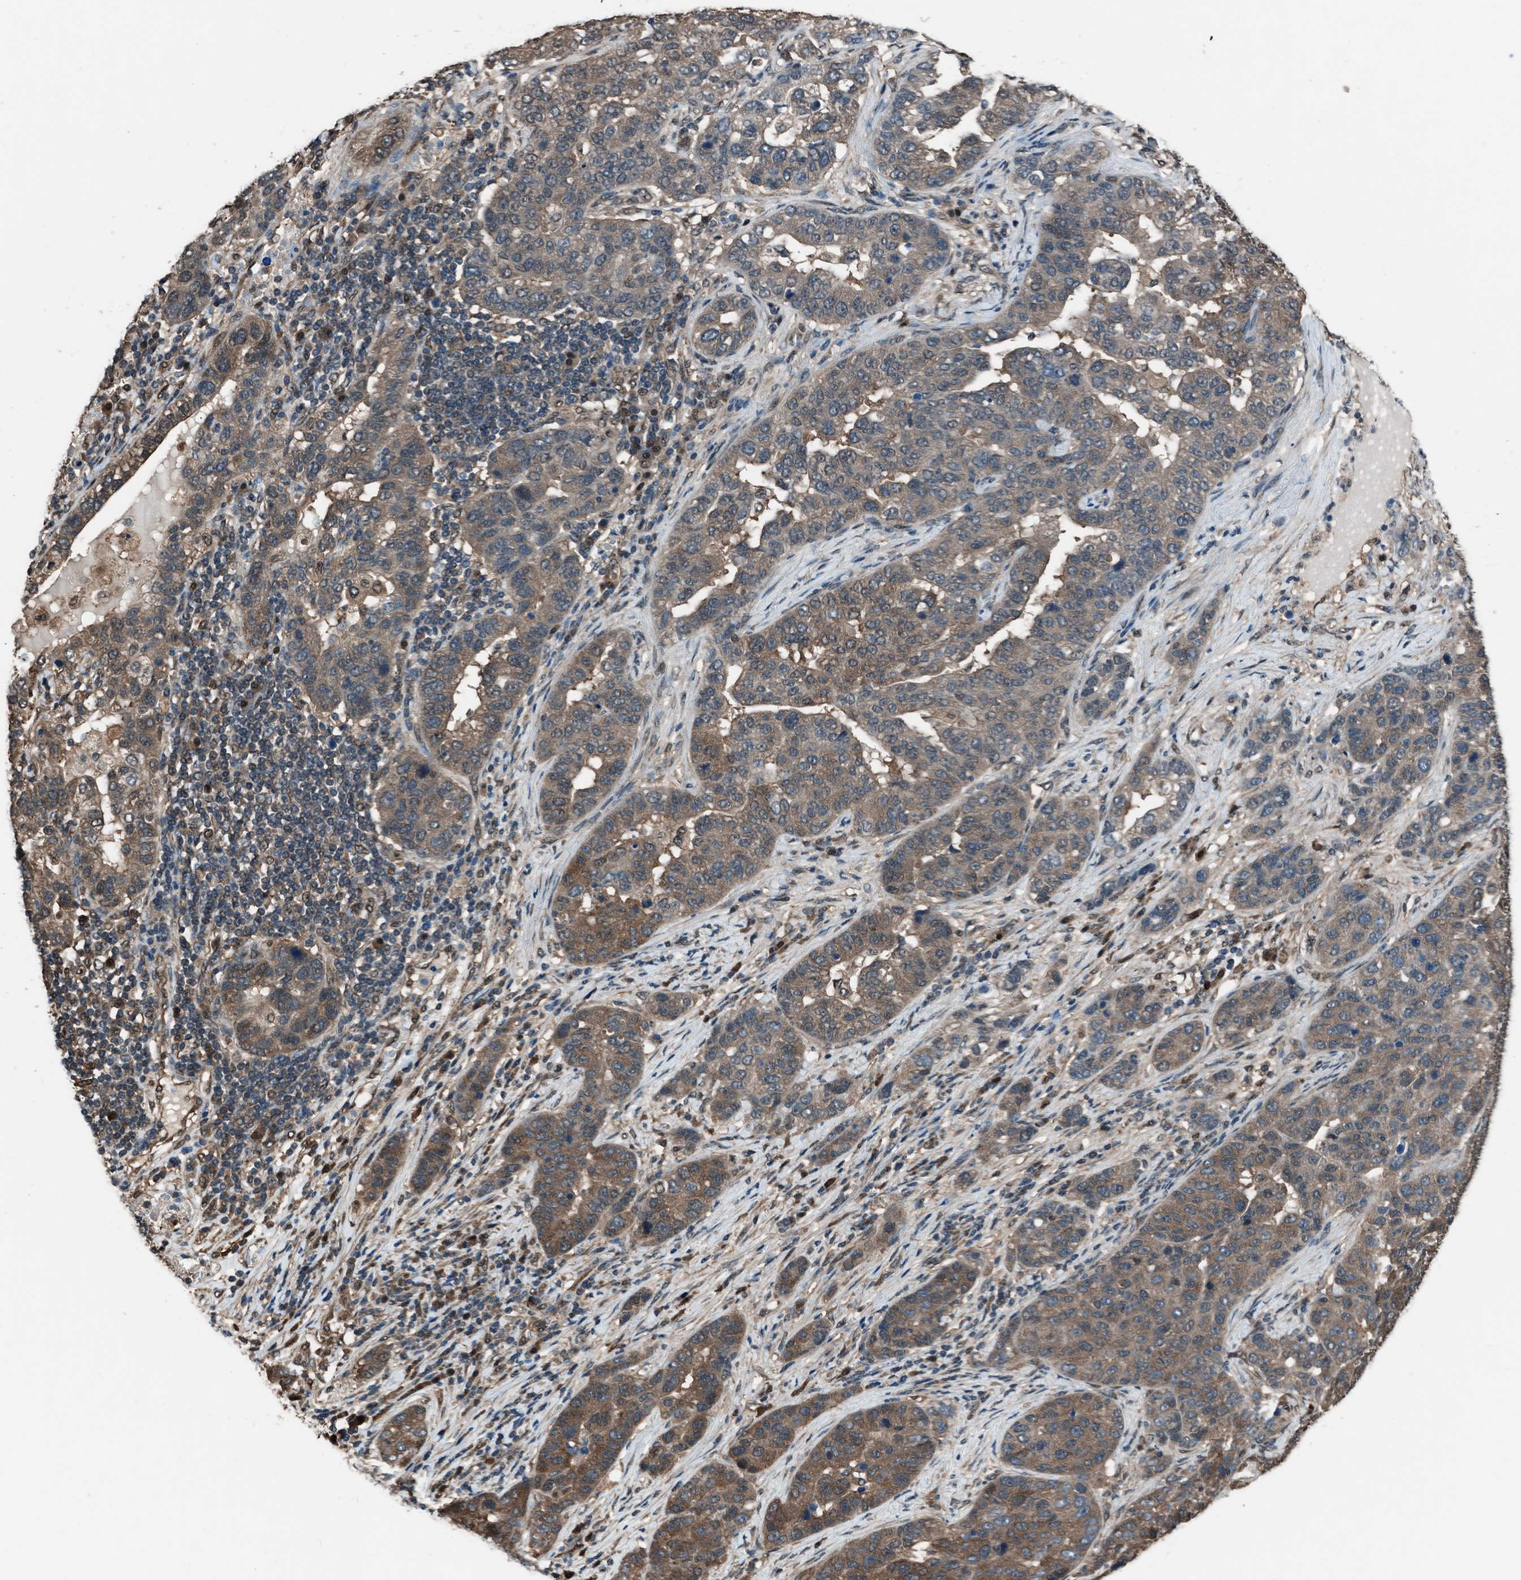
{"staining": {"intensity": "moderate", "quantity": ">75%", "location": "cytoplasmic/membranous"}, "tissue": "pancreatic cancer", "cell_type": "Tumor cells", "image_type": "cancer", "snomed": [{"axis": "morphology", "description": "Adenocarcinoma, NOS"}, {"axis": "topography", "description": "Pancreas"}], "caption": "Tumor cells display moderate cytoplasmic/membranous staining in approximately >75% of cells in pancreatic adenocarcinoma.", "gene": "YWHAG", "patient": {"sex": "female", "age": 61}}